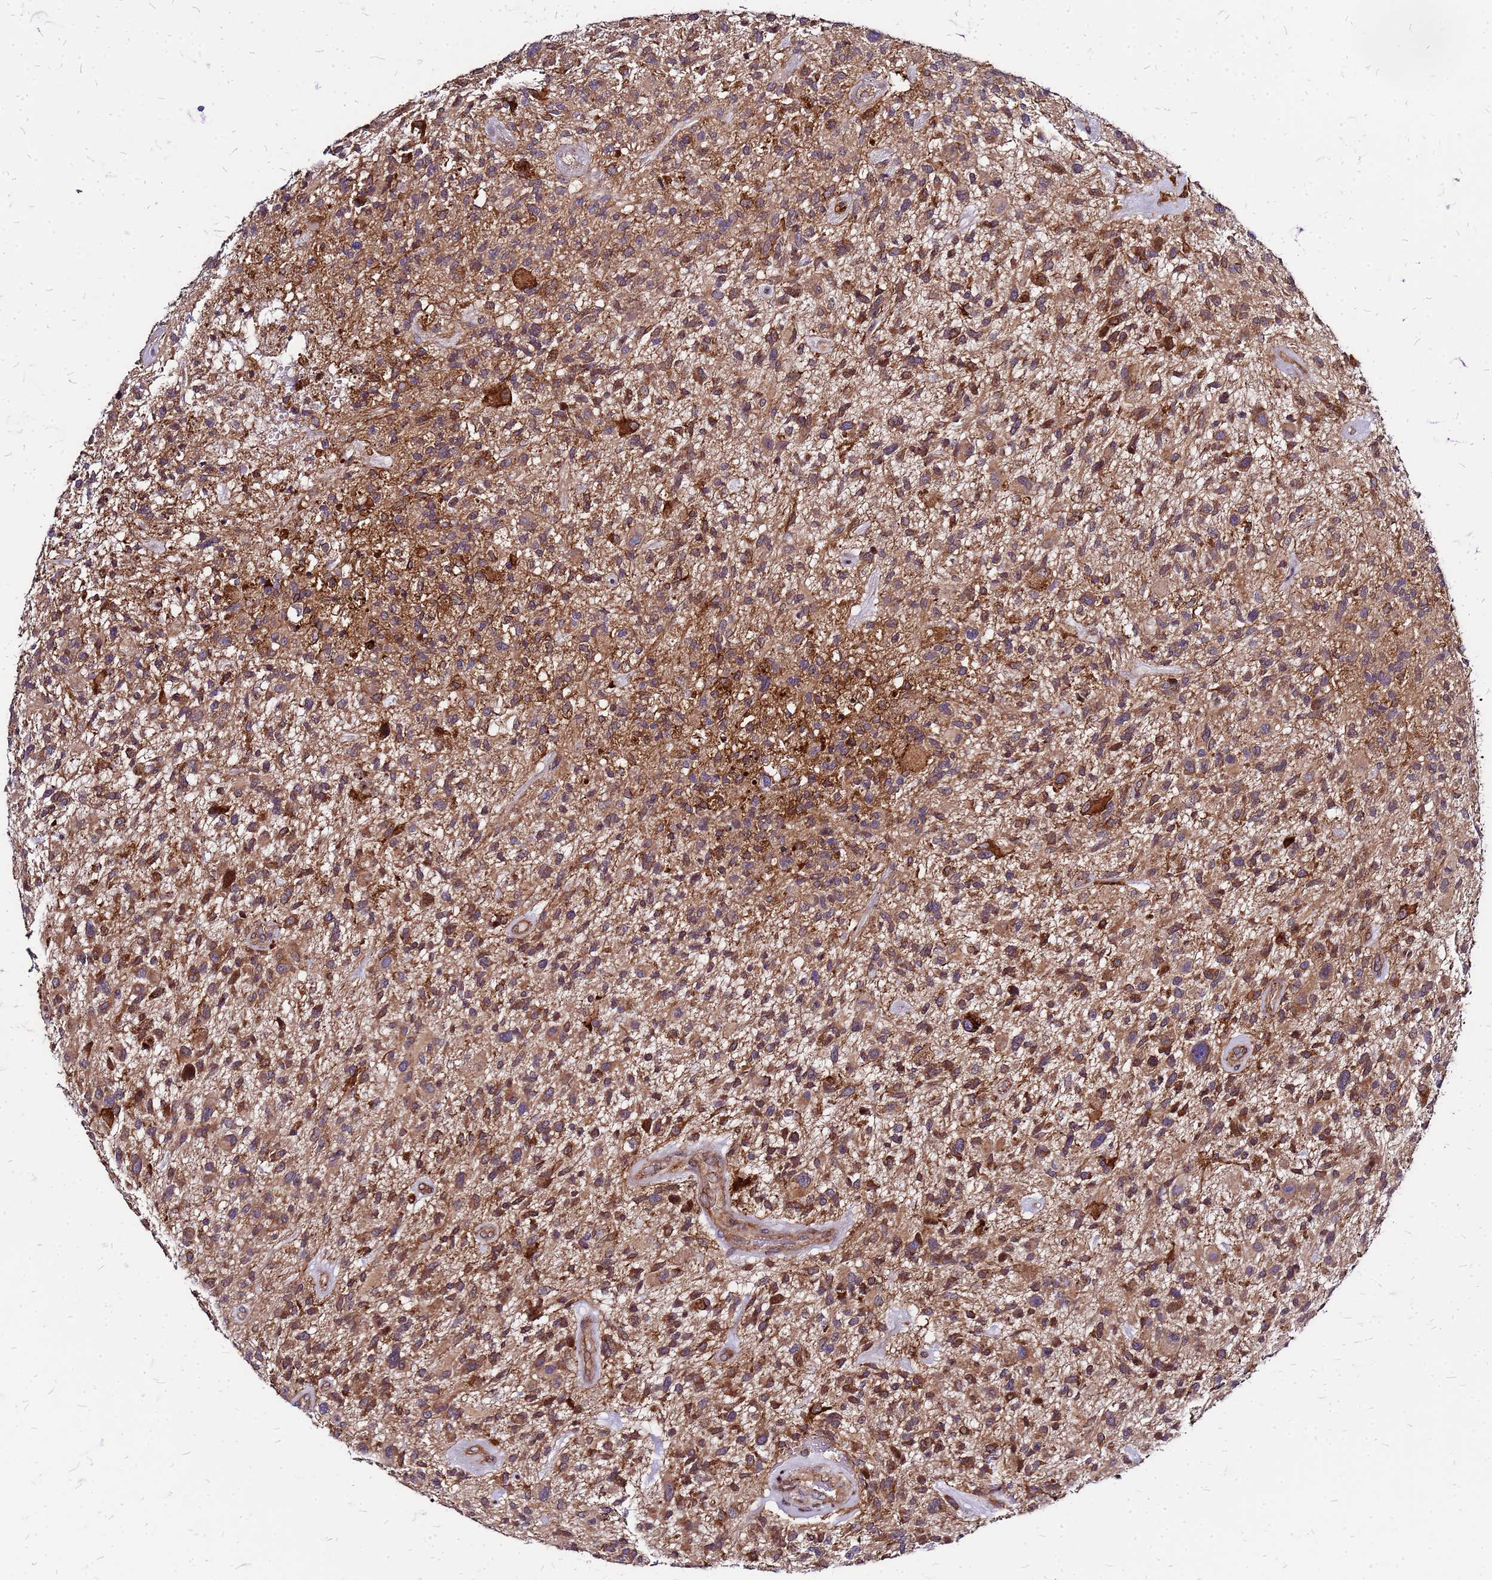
{"staining": {"intensity": "moderate", "quantity": ">75%", "location": "cytoplasmic/membranous"}, "tissue": "glioma", "cell_type": "Tumor cells", "image_type": "cancer", "snomed": [{"axis": "morphology", "description": "Glioma, malignant, High grade"}, {"axis": "topography", "description": "Brain"}], "caption": "Immunohistochemistry (IHC) image of neoplastic tissue: malignant glioma (high-grade) stained using immunohistochemistry displays medium levels of moderate protein expression localized specifically in the cytoplasmic/membranous of tumor cells, appearing as a cytoplasmic/membranous brown color.", "gene": "CYBC1", "patient": {"sex": "male", "age": 47}}